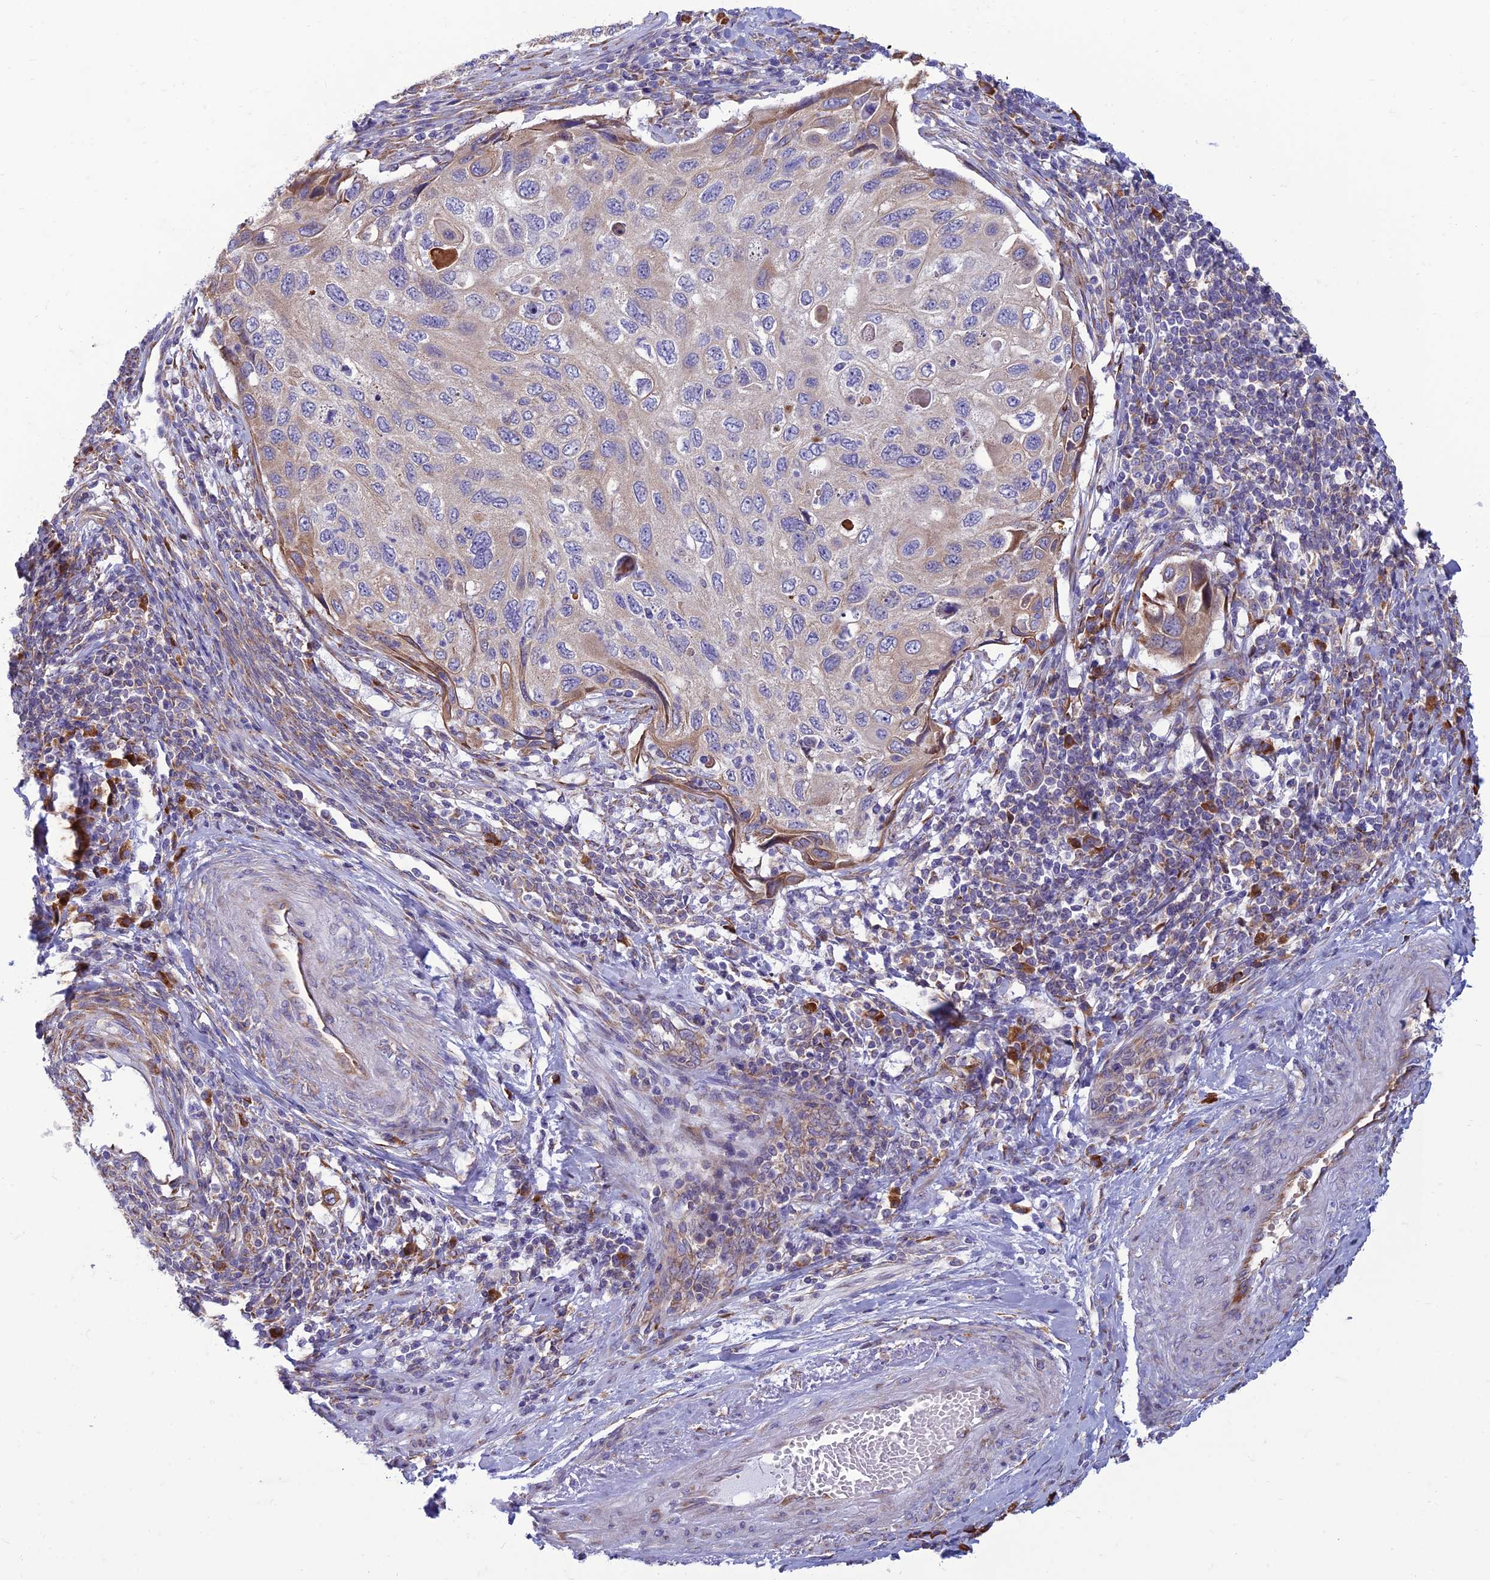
{"staining": {"intensity": "weak", "quantity": "<25%", "location": "cytoplasmic/membranous"}, "tissue": "cervical cancer", "cell_type": "Tumor cells", "image_type": "cancer", "snomed": [{"axis": "morphology", "description": "Squamous cell carcinoma, NOS"}, {"axis": "topography", "description": "Cervix"}], "caption": "Immunohistochemical staining of human cervical cancer demonstrates no significant expression in tumor cells. (DAB immunohistochemistry (IHC), high magnification).", "gene": "RPL17-C18orf32", "patient": {"sex": "female", "age": 70}}